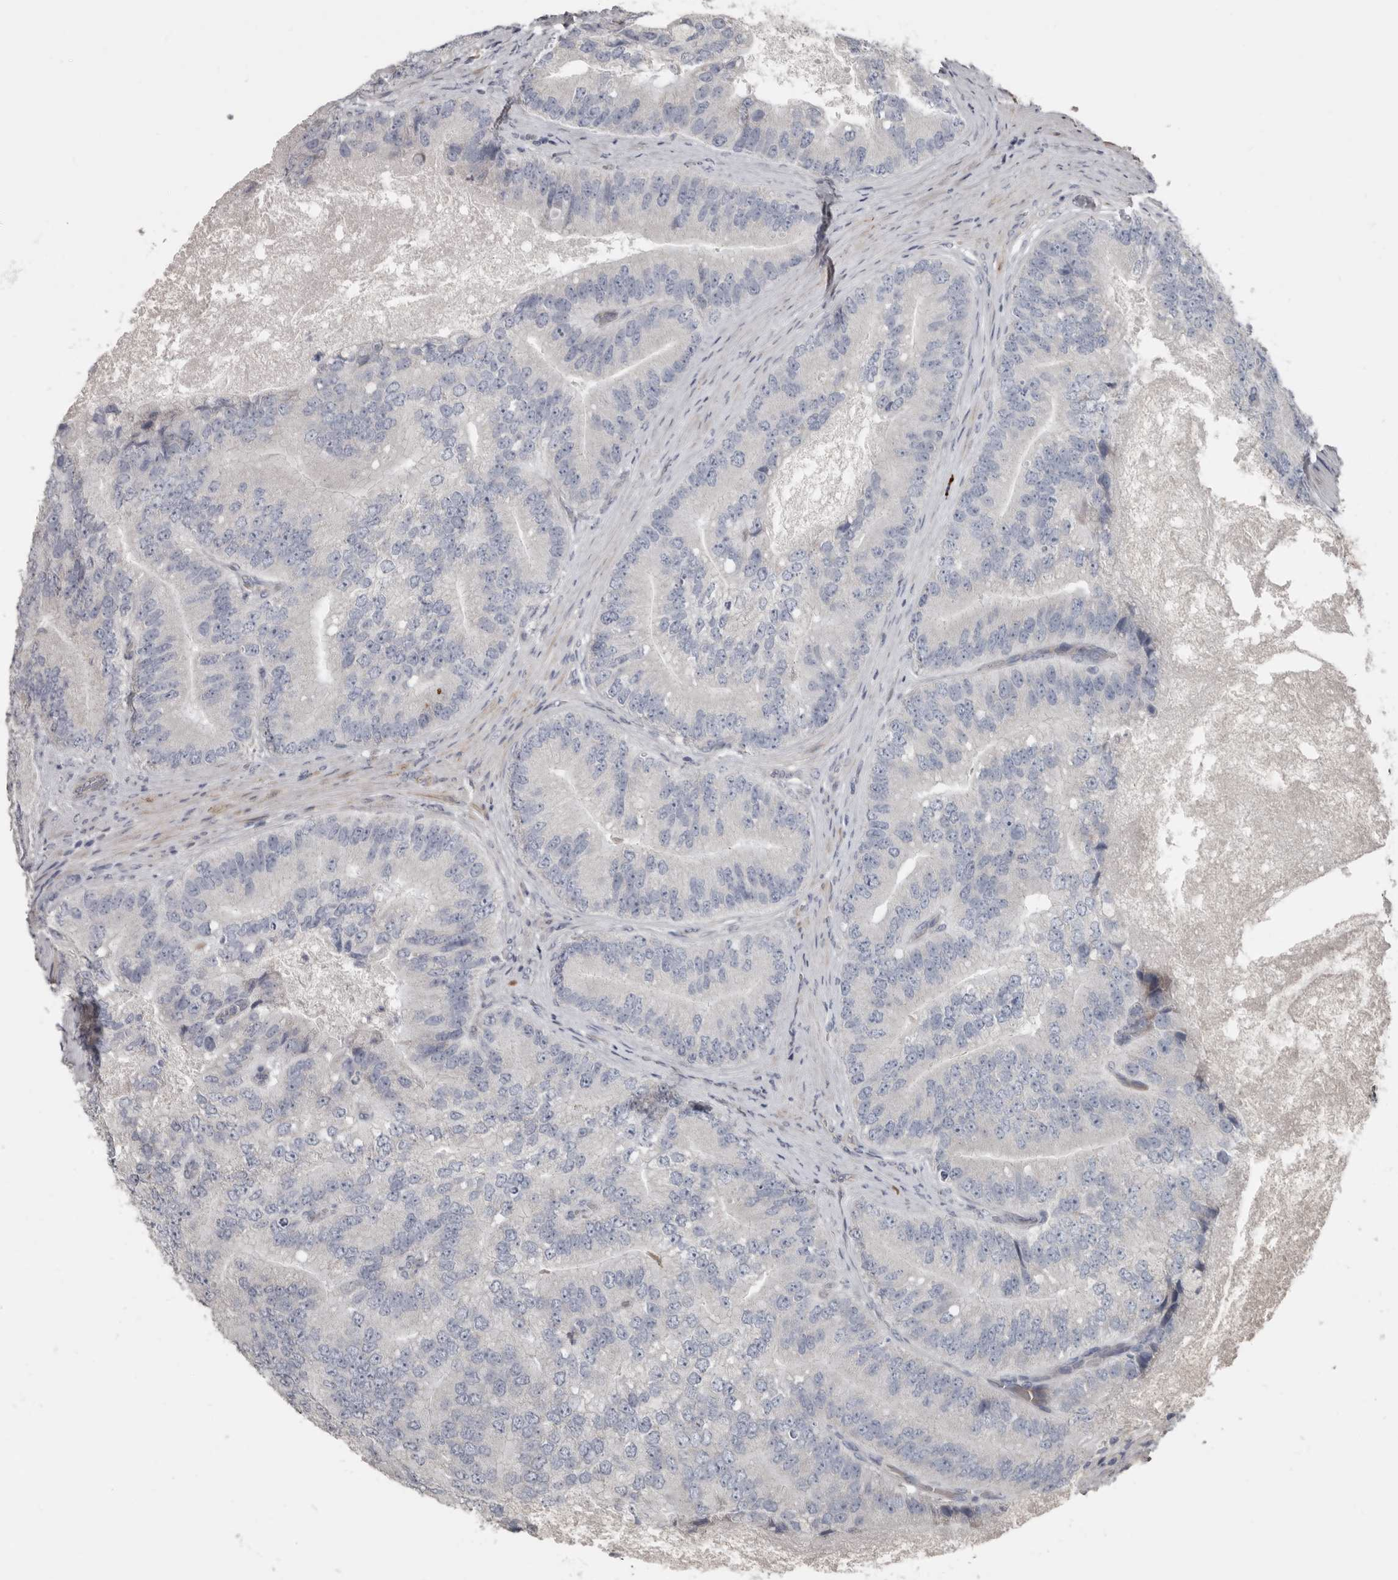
{"staining": {"intensity": "negative", "quantity": "none", "location": "none"}, "tissue": "prostate cancer", "cell_type": "Tumor cells", "image_type": "cancer", "snomed": [{"axis": "morphology", "description": "Adenocarcinoma, High grade"}, {"axis": "topography", "description": "Prostate"}], "caption": "Immunohistochemical staining of human adenocarcinoma (high-grade) (prostate) reveals no significant expression in tumor cells.", "gene": "ZNF114", "patient": {"sex": "male", "age": 70}}